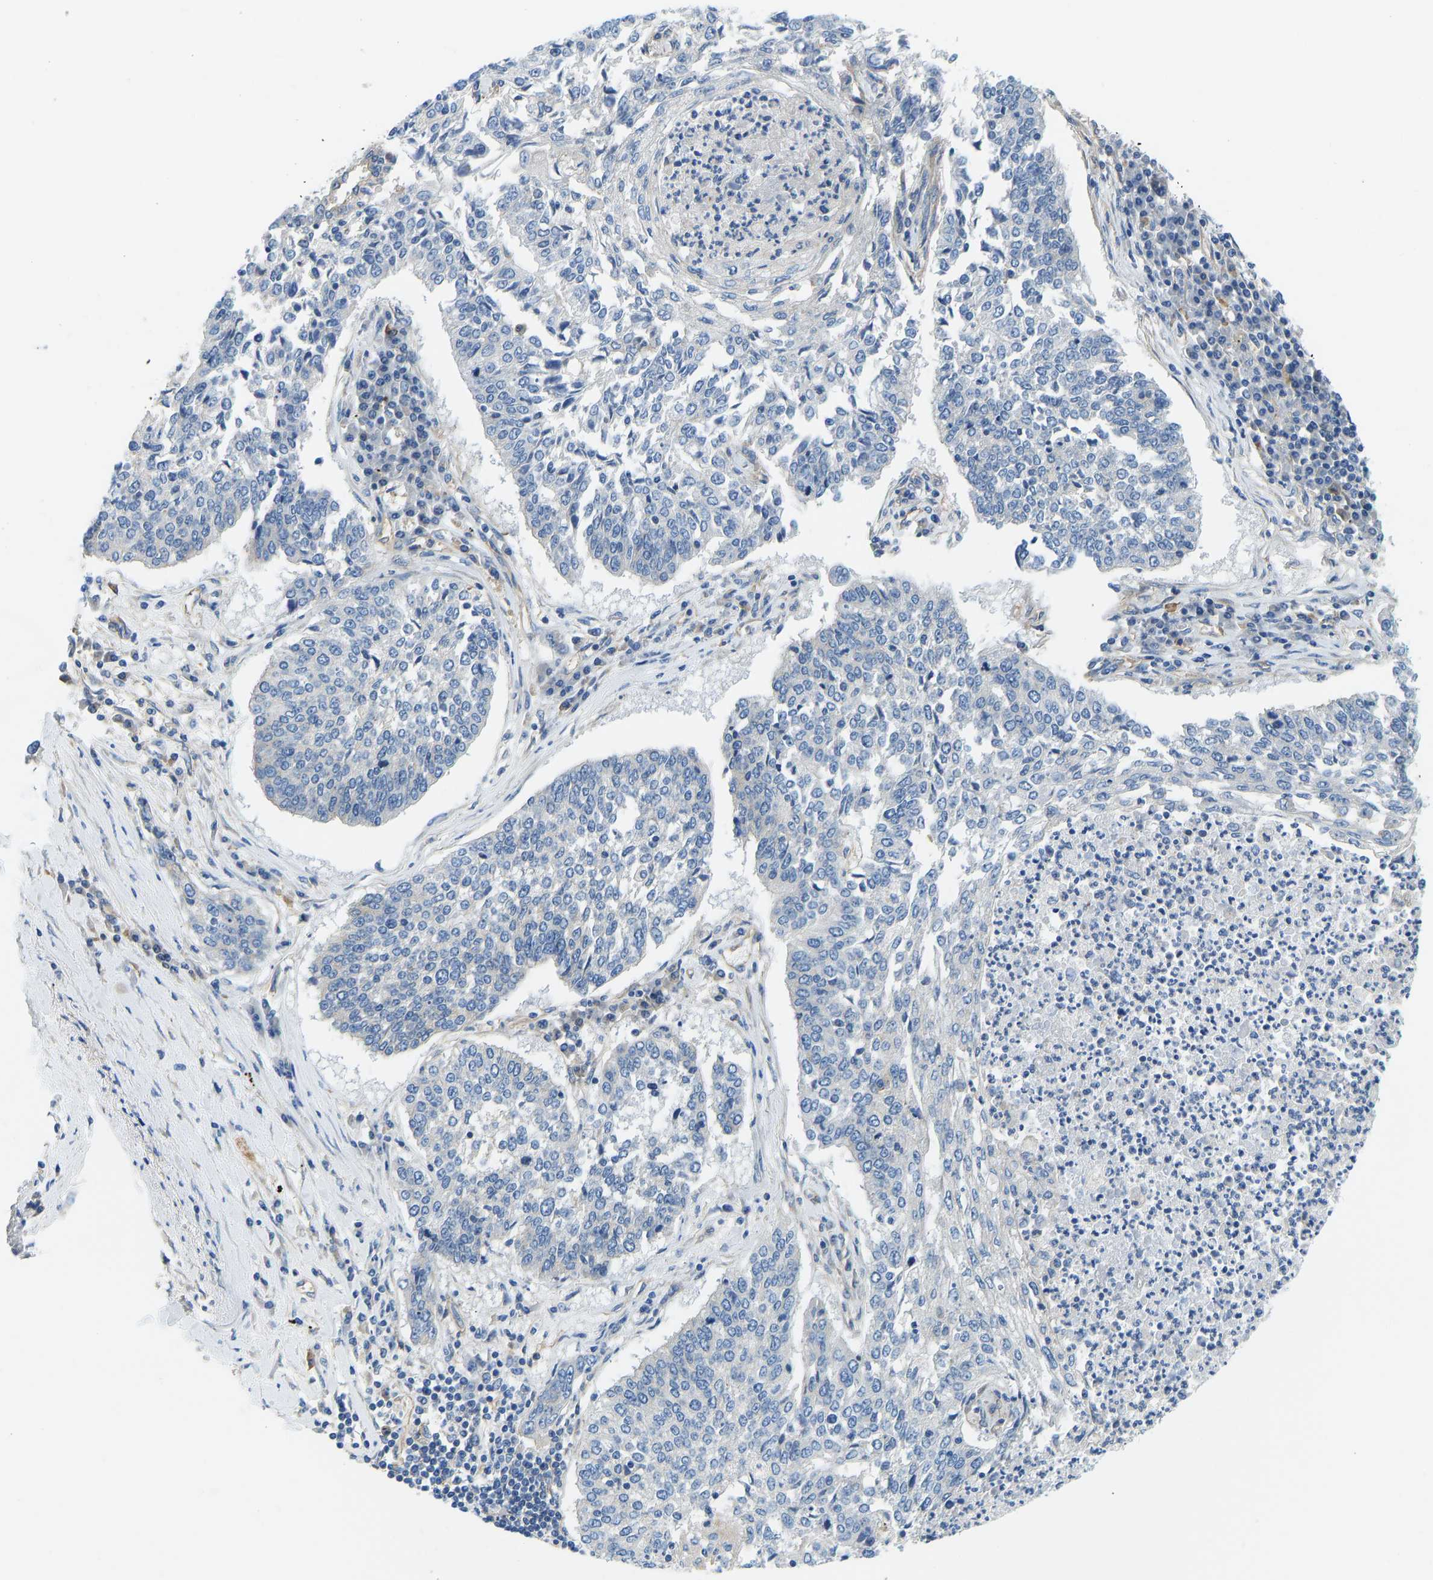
{"staining": {"intensity": "negative", "quantity": "none", "location": "none"}, "tissue": "lung cancer", "cell_type": "Tumor cells", "image_type": "cancer", "snomed": [{"axis": "morphology", "description": "Normal tissue, NOS"}, {"axis": "morphology", "description": "Squamous cell carcinoma, NOS"}, {"axis": "topography", "description": "Cartilage tissue"}, {"axis": "topography", "description": "Bronchus"}, {"axis": "topography", "description": "Lung"}], "caption": "Immunohistochemistry (IHC) micrograph of human lung cancer stained for a protein (brown), which displays no positivity in tumor cells.", "gene": "CHAD", "patient": {"sex": "female", "age": 49}}